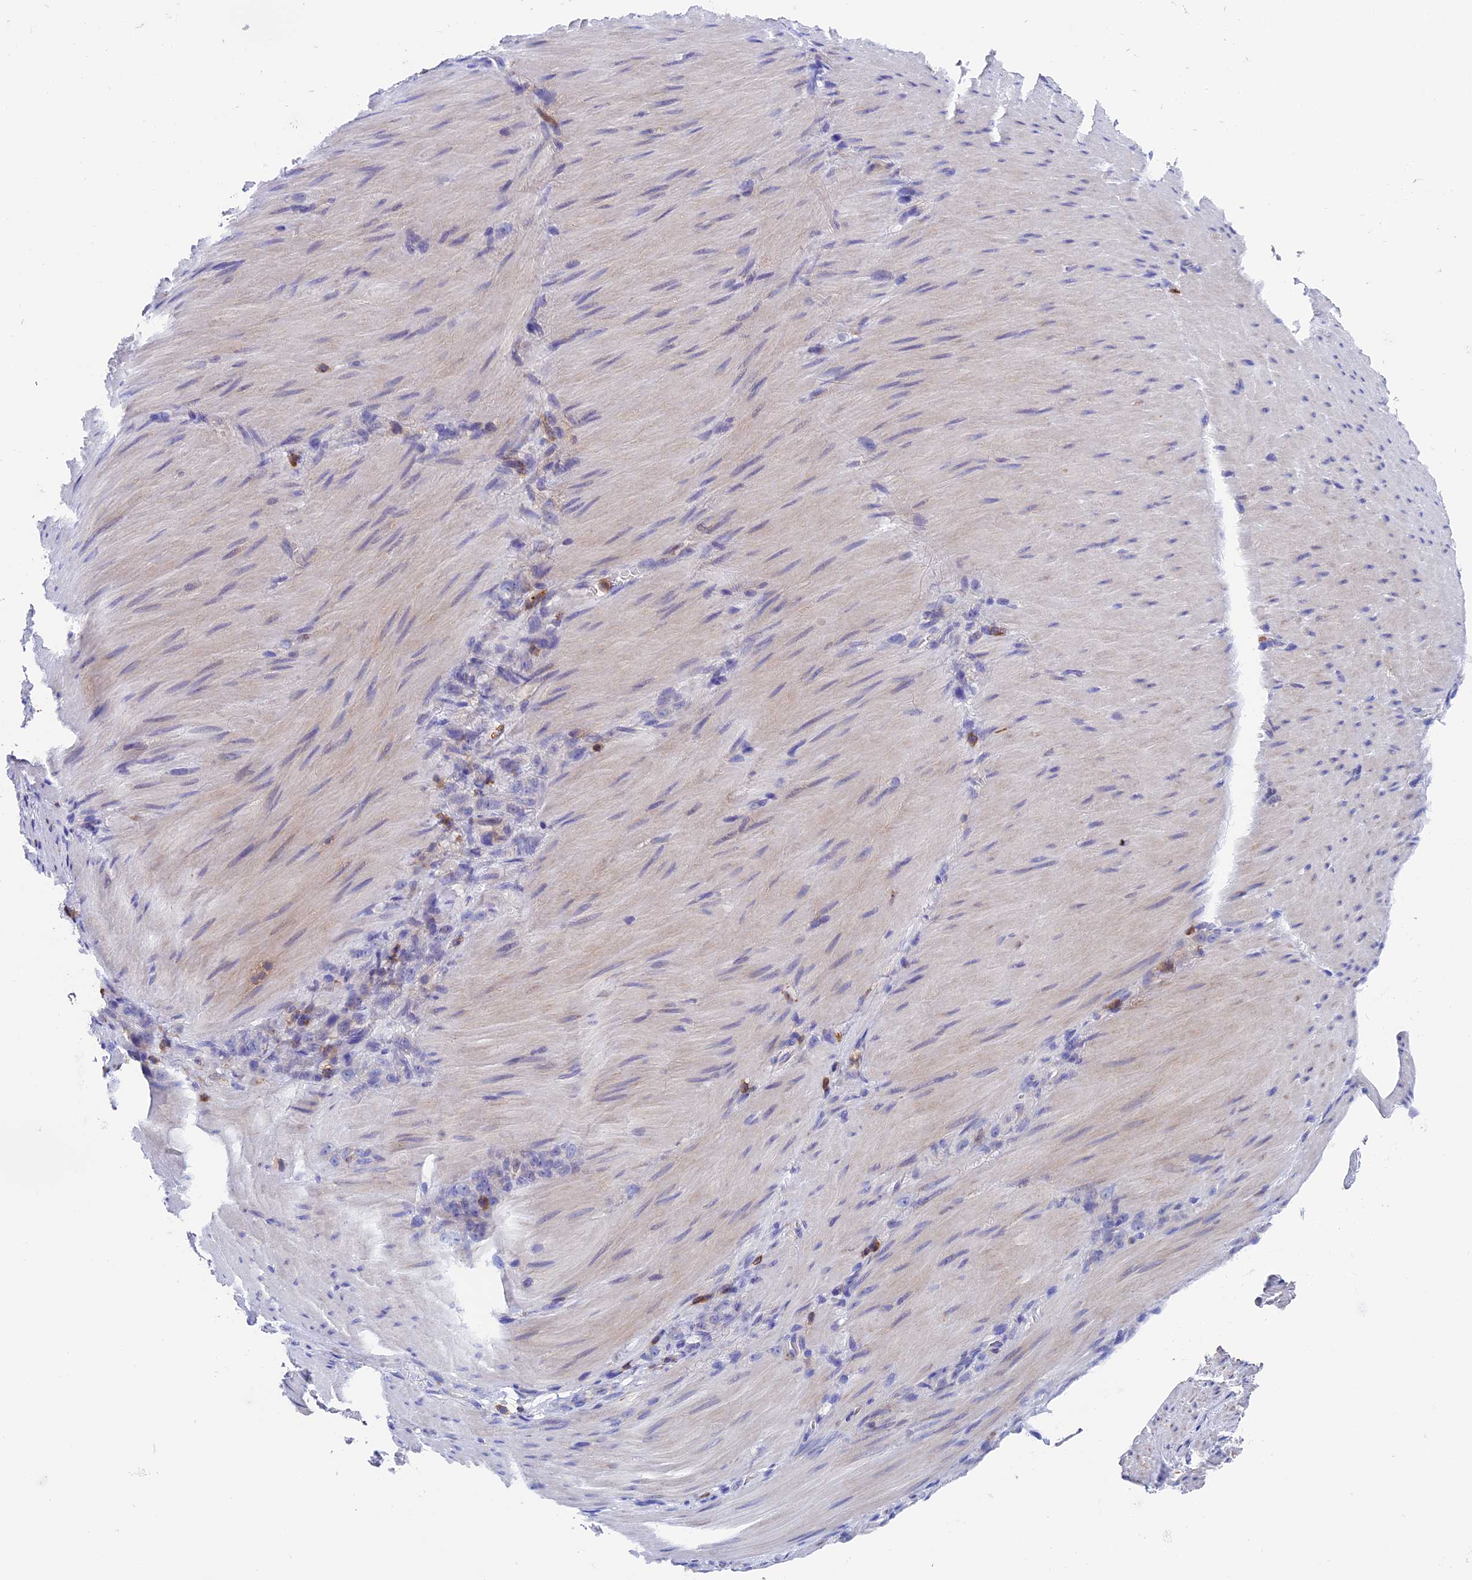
{"staining": {"intensity": "negative", "quantity": "none", "location": "none"}, "tissue": "stomach cancer", "cell_type": "Tumor cells", "image_type": "cancer", "snomed": [{"axis": "morphology", "description": "Normal tissue, NOS"}, {"axis": "morphology", "description": "Adenocarcinoma, NOS"}, {"axis": "topography", "description": "Stomach"}], "caption": "Tumor cells show no significant staining in stomach cancer.", "gene": "ADAT1", "patient": {"sex": "male", "age": 82}}